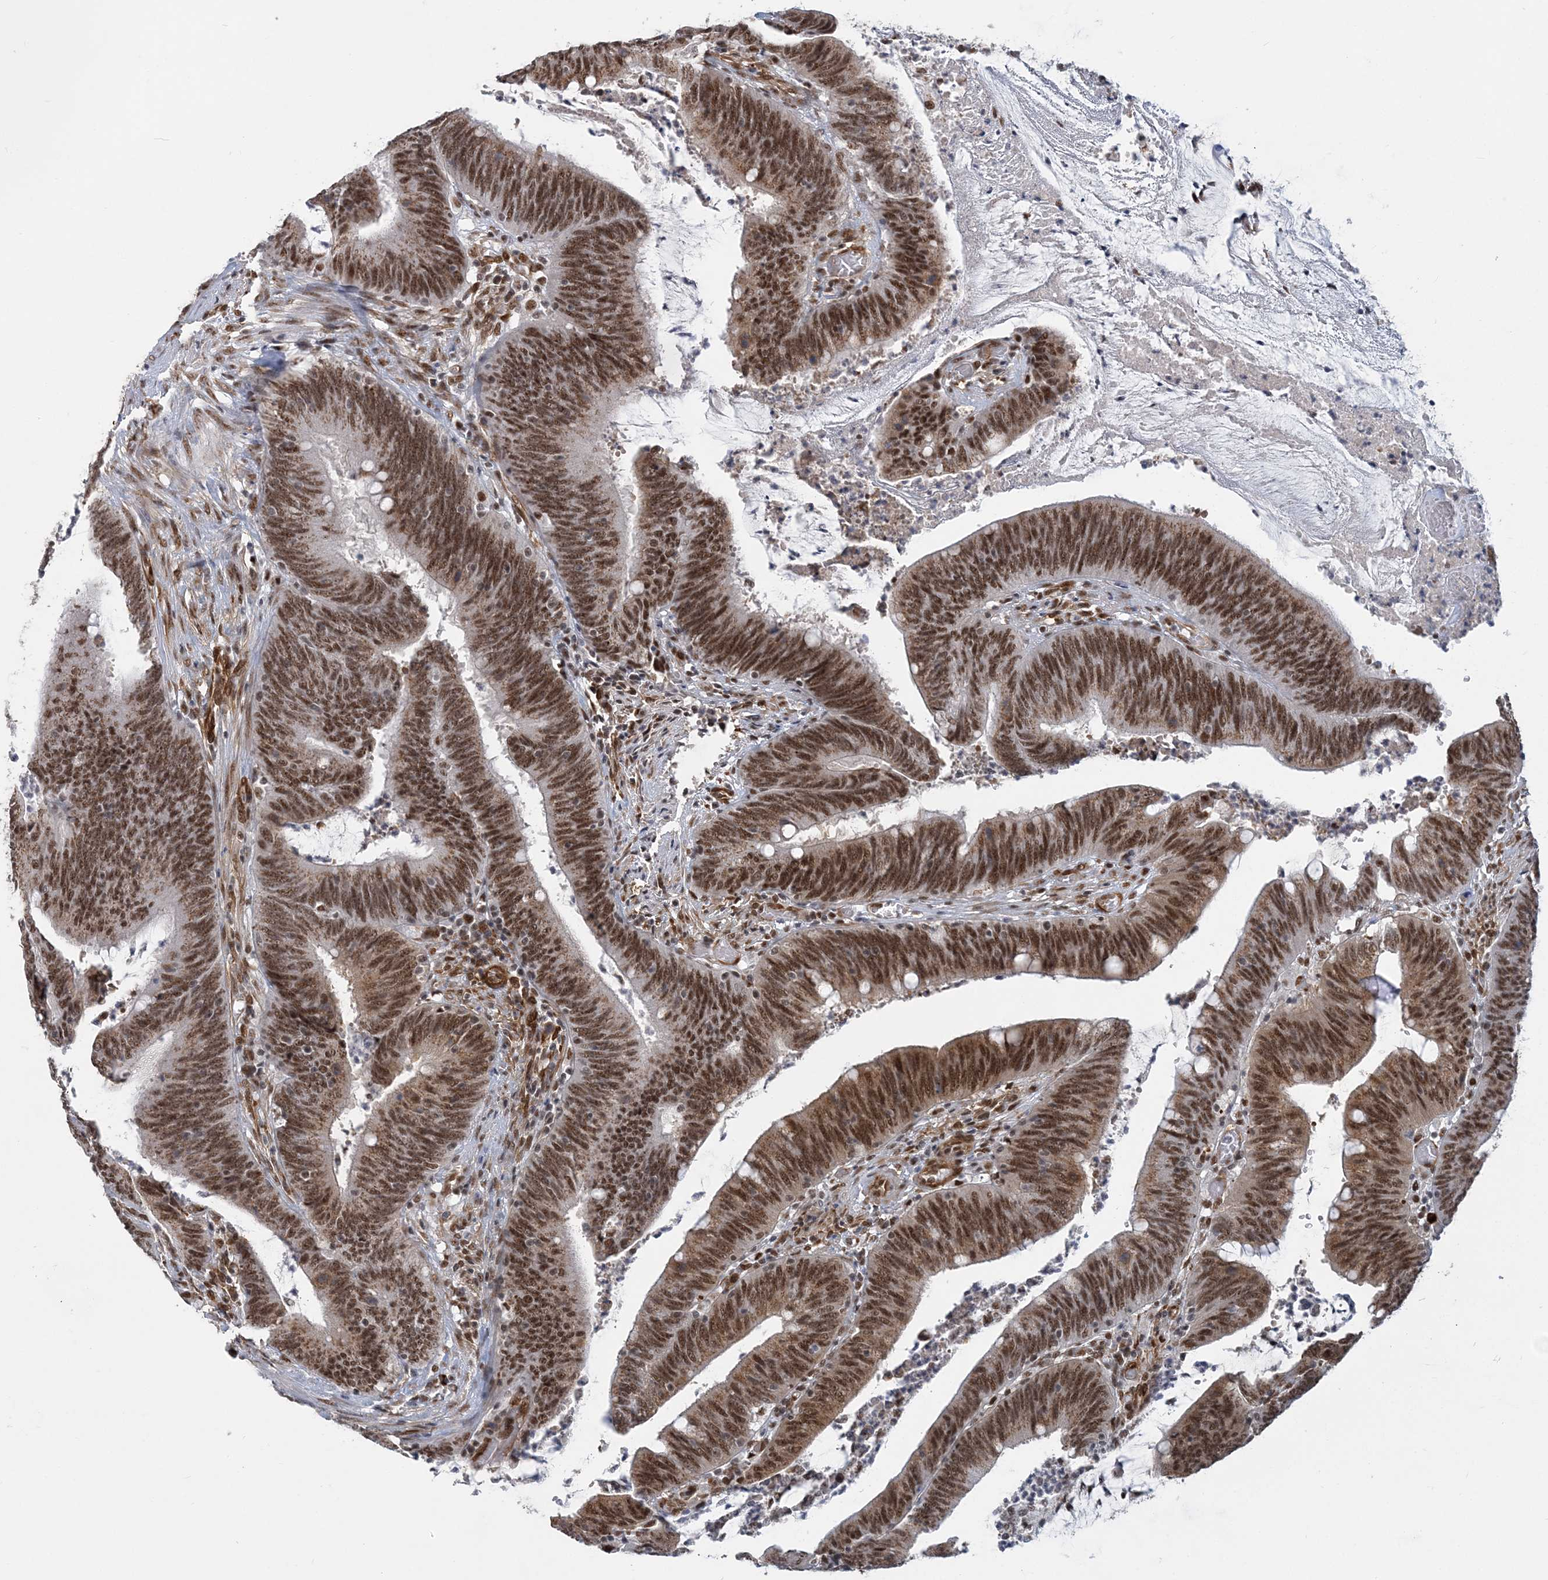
{"staining": {"intensity": "strong", "quantity": ">75%", "location": "cytoplasmic/membranous,nuclear"}, "tissue": "colorectal cancer", "cell_type": "Tumor cells", "image_type": "cancer", "snomed": [{"axis": "morphology", "description": "Adenocarcinoma, NOS"}, {"axis": "topography", "description": "Rectum"}], "caption": "Immunohistochemical staining of human adenocarcinoma (colorectal) exhibits high levels of strong cytoplasmic/membranous and nuclear positivity in approximately >75% of tumor cells.", "gene": "PLRG1", "patient": {"sex": "female", "age": 66}}